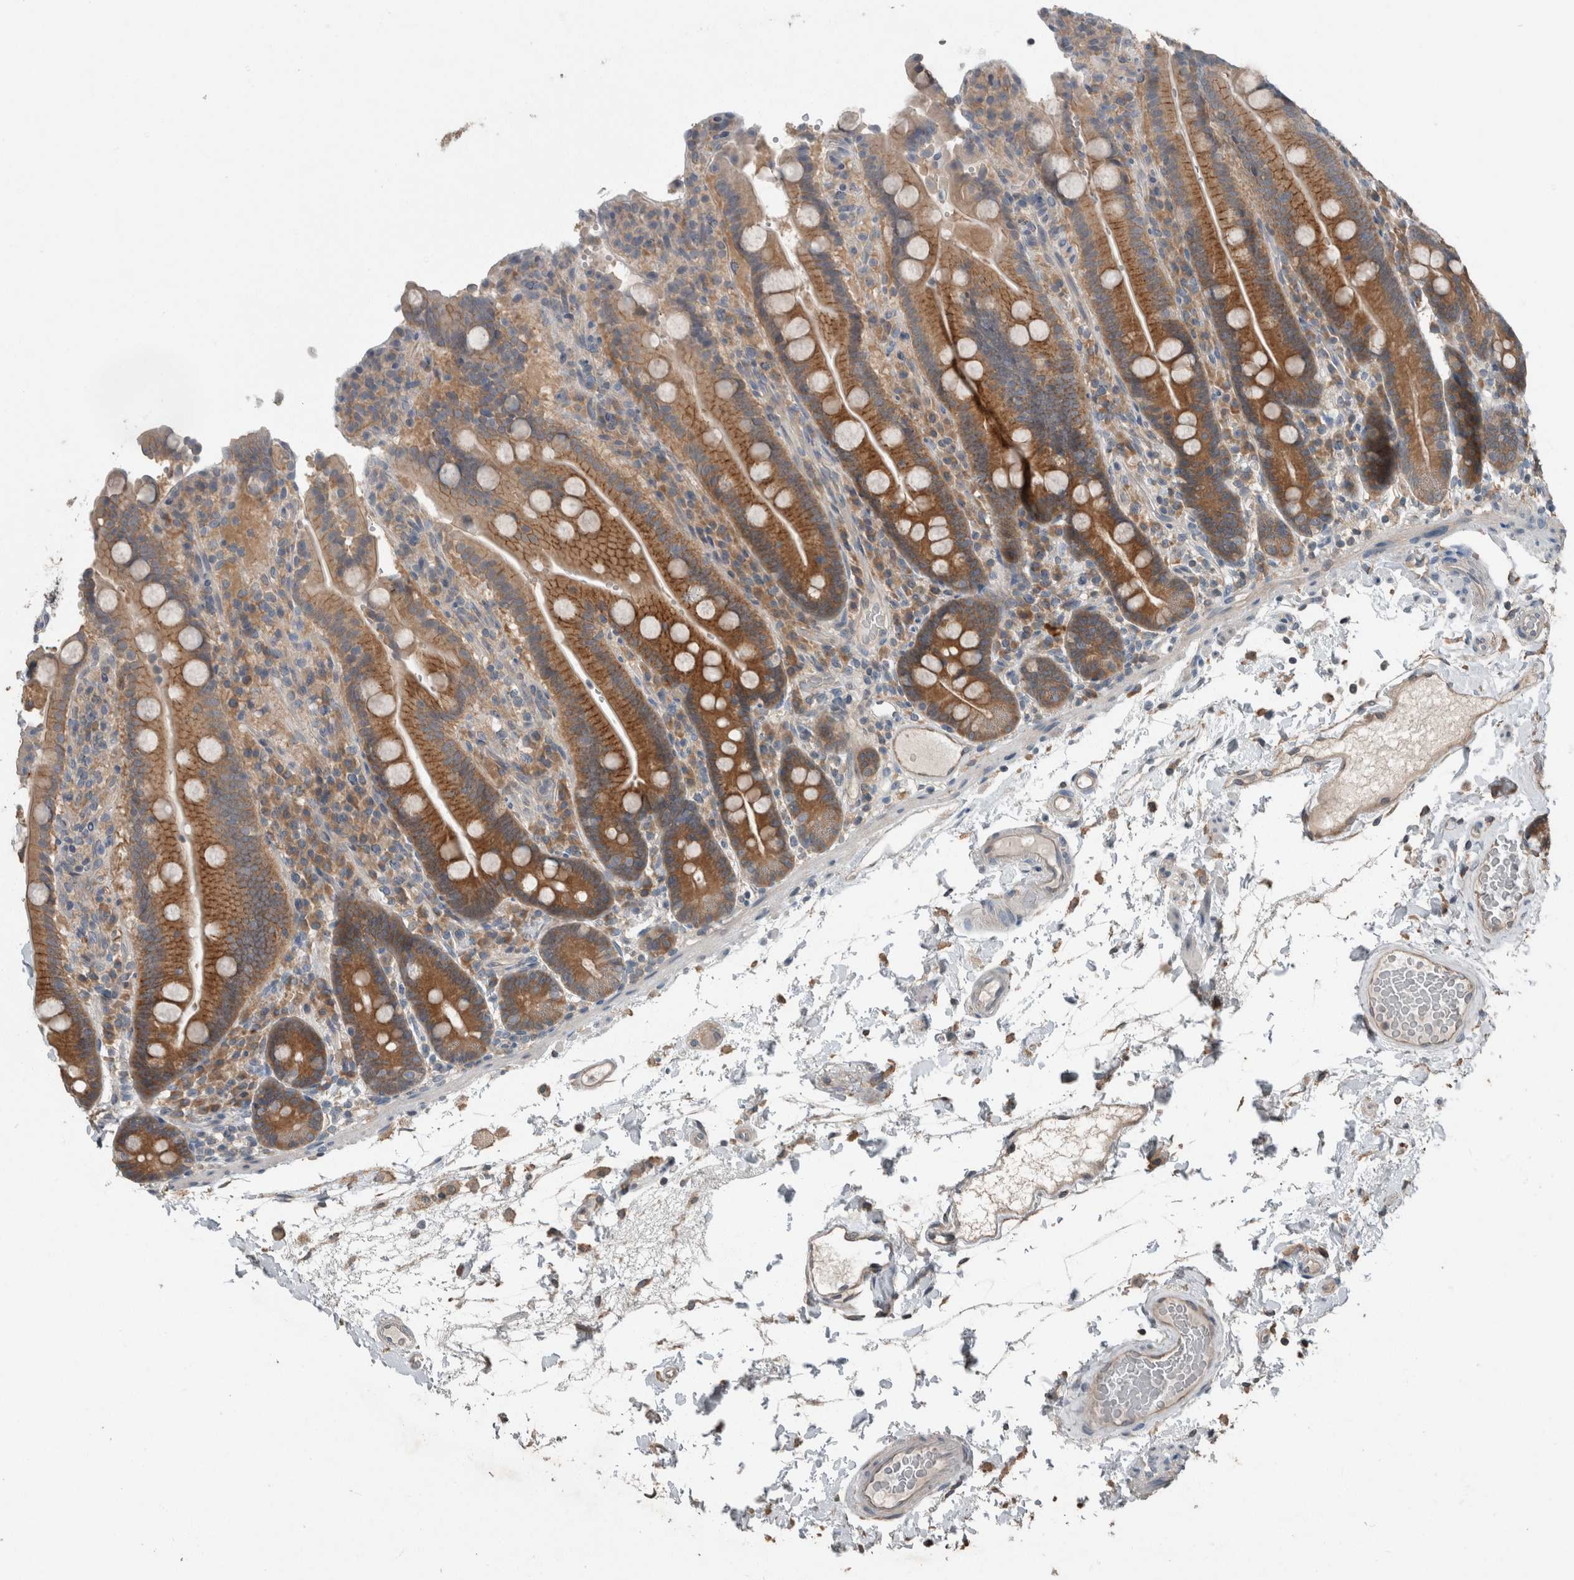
{"staining": {"intensity": "moderate", "quantity": ">75%", "location": "cytoplasmic/membranous"}, "tissue": "duodenum", "cell_type": "Glandular cells", "image_type": "normal", "snomed": [{"axis": "morphology", "description": "Normal tissue, NOS"}, {"axis": "topography", "description": "Small intestine, NOS"}], "caption": "Immunohistochemistry (IHC) of unremarkable duodenum displays medium levels of moderate cytoplasmic/membranous positivity in about >75% of glandular cells.", "gene": "KNTC1", "patient": {"sex": "female", "age": 71}}